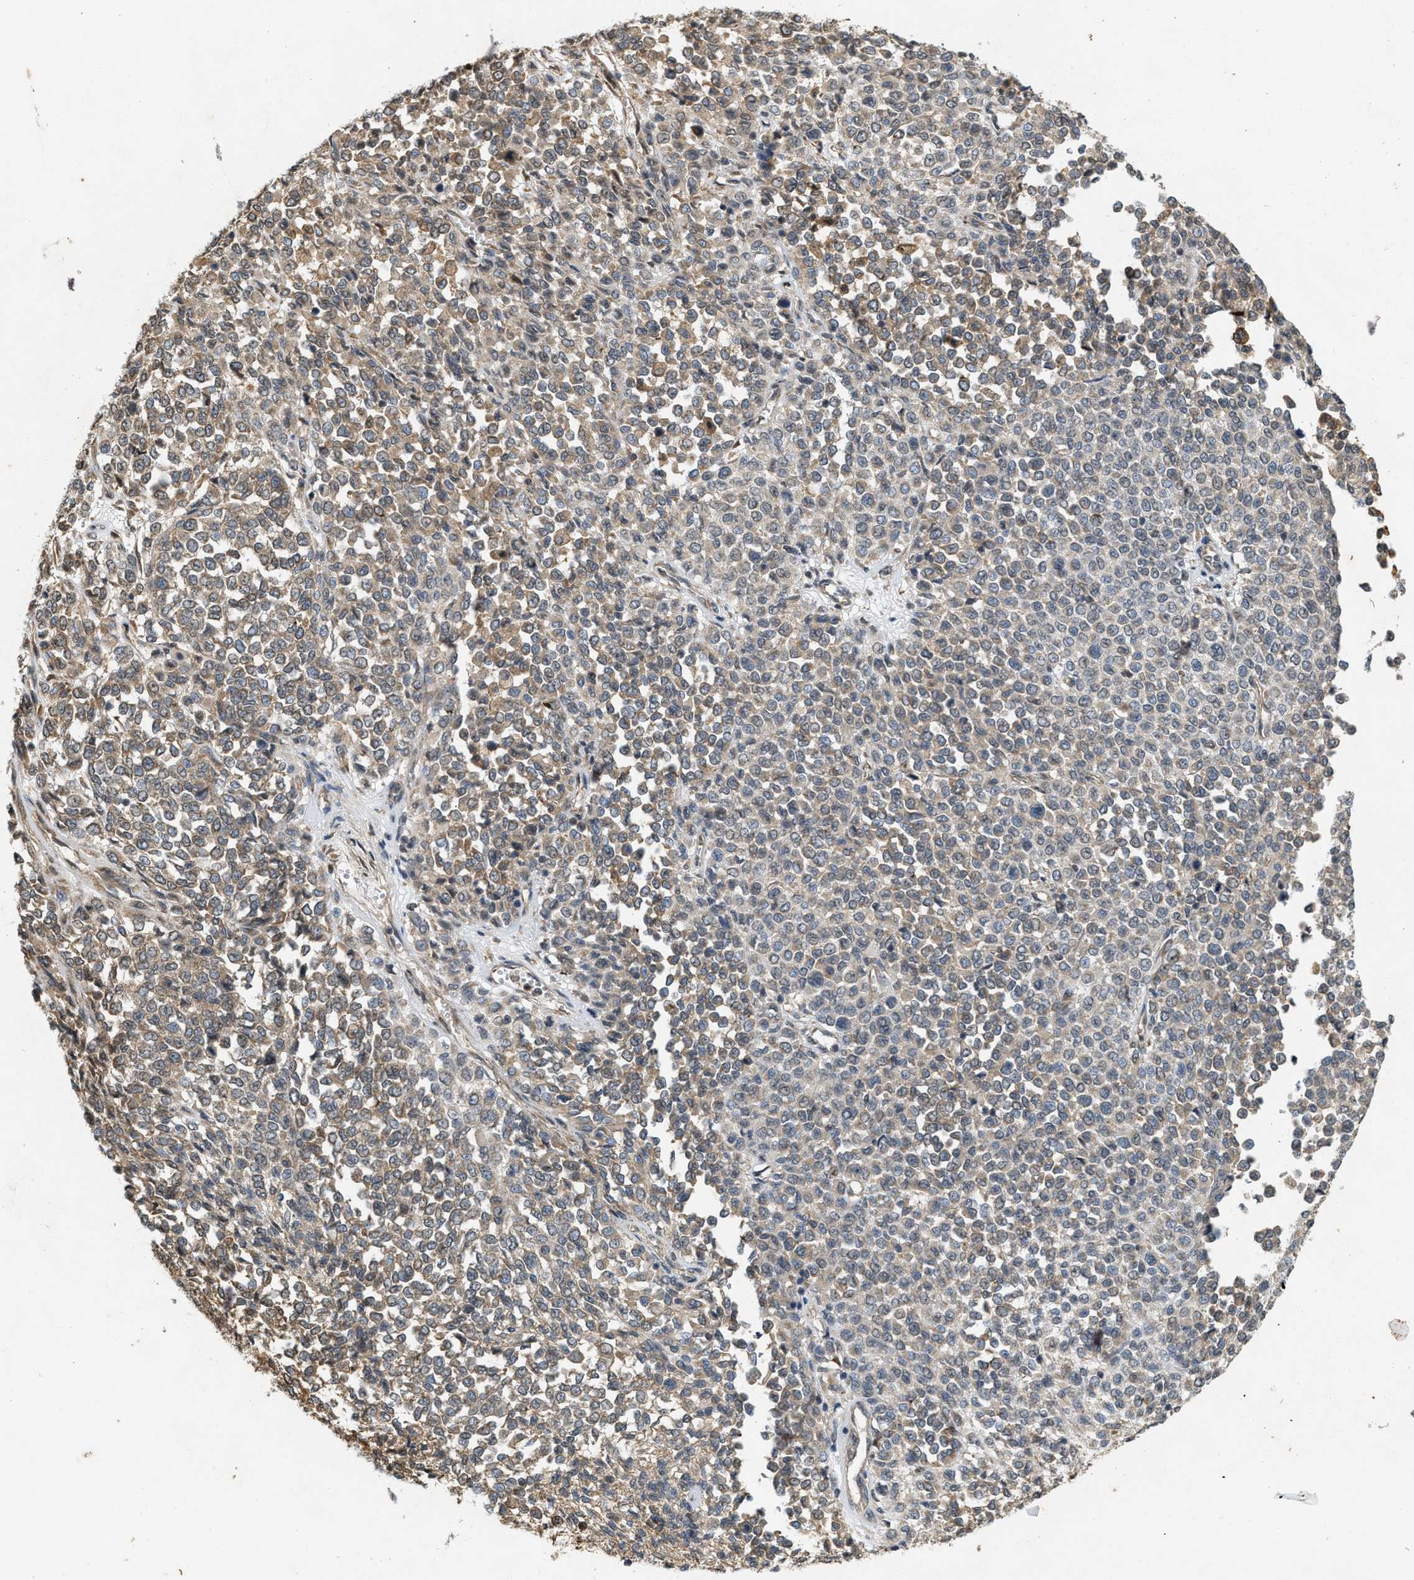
{"staining": {"intensity": "weak", "quantity": ">75%", "location": "cytoplasmic/membranous"}, "tissue": "melanoma", "cell_type": "Tumor cells", "image_type": "cancer", "snomed": [{"axis": "morphology", "description": "Malignant melanoma, Metastatic site"}, {"axis": "topography", "description": "Pancreas"}], "caption": "Human melanoma stained for a protein (brown) reveals weak cytoplasmic/membranous positive positivity in approximately >75% of tumor cells.", "gene": "KIF21A", "patient": {"sex": "female", "age": 30}}